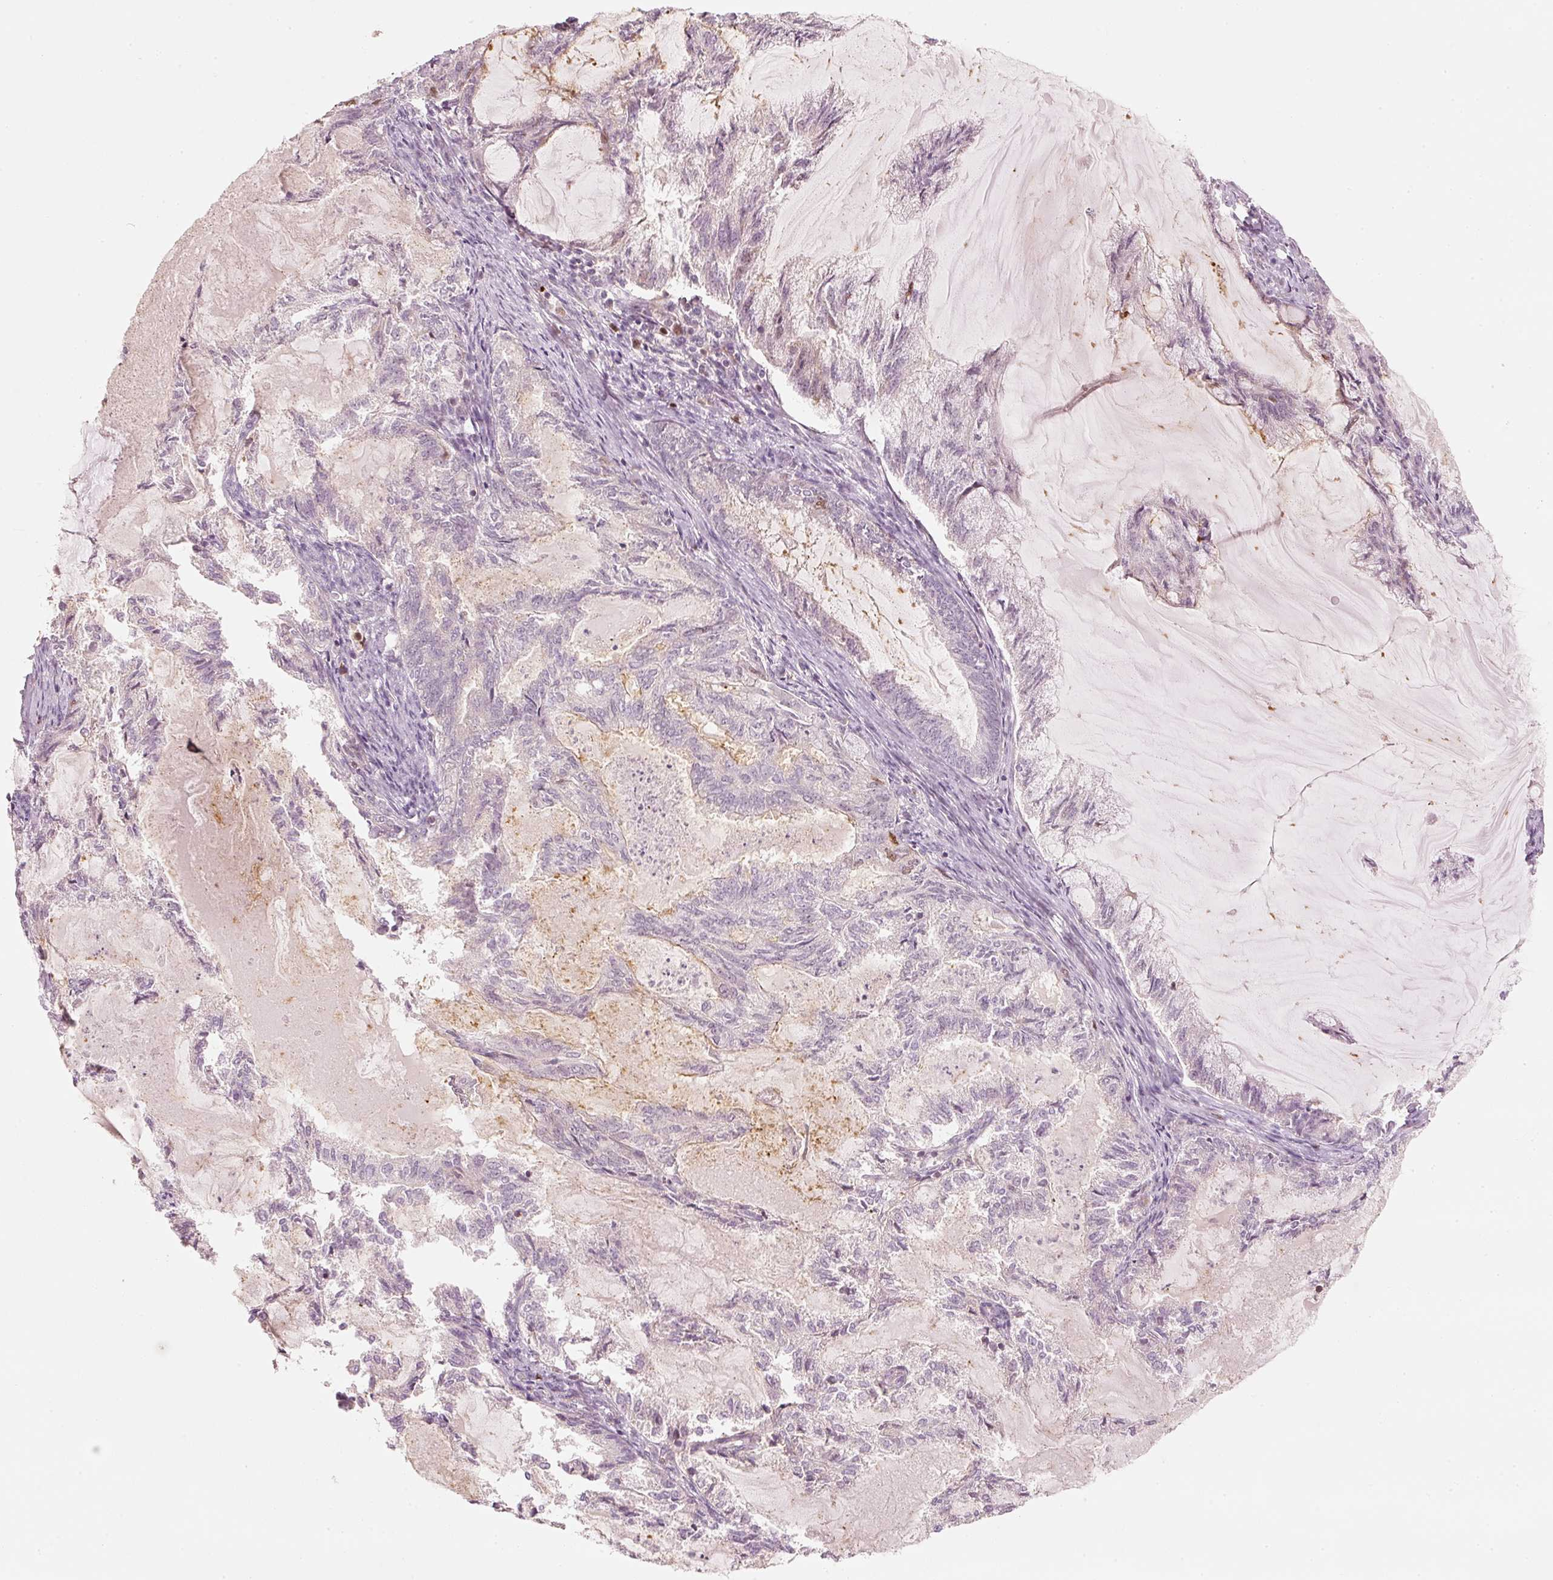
{"staining": {"intensity": "moderate", "quantity": "<25%", "location": "nuclear"}, "tissue": "endometrial cancer", "cell_type": "Tumor cells", "image_type": "cancer", "snomed": [{"axis": "morphology", "description": "Adenocarcinoma, NOS"}, {"axis": "topography", "description": "Endometrium"}], "caption": "Human endometrial cancer stained for a protein (brown) displays moderate nuclear positive expression in about <25% of tumor cells.", "gene": "TREX2", "patient": {"sex": "female", "age": 86}}